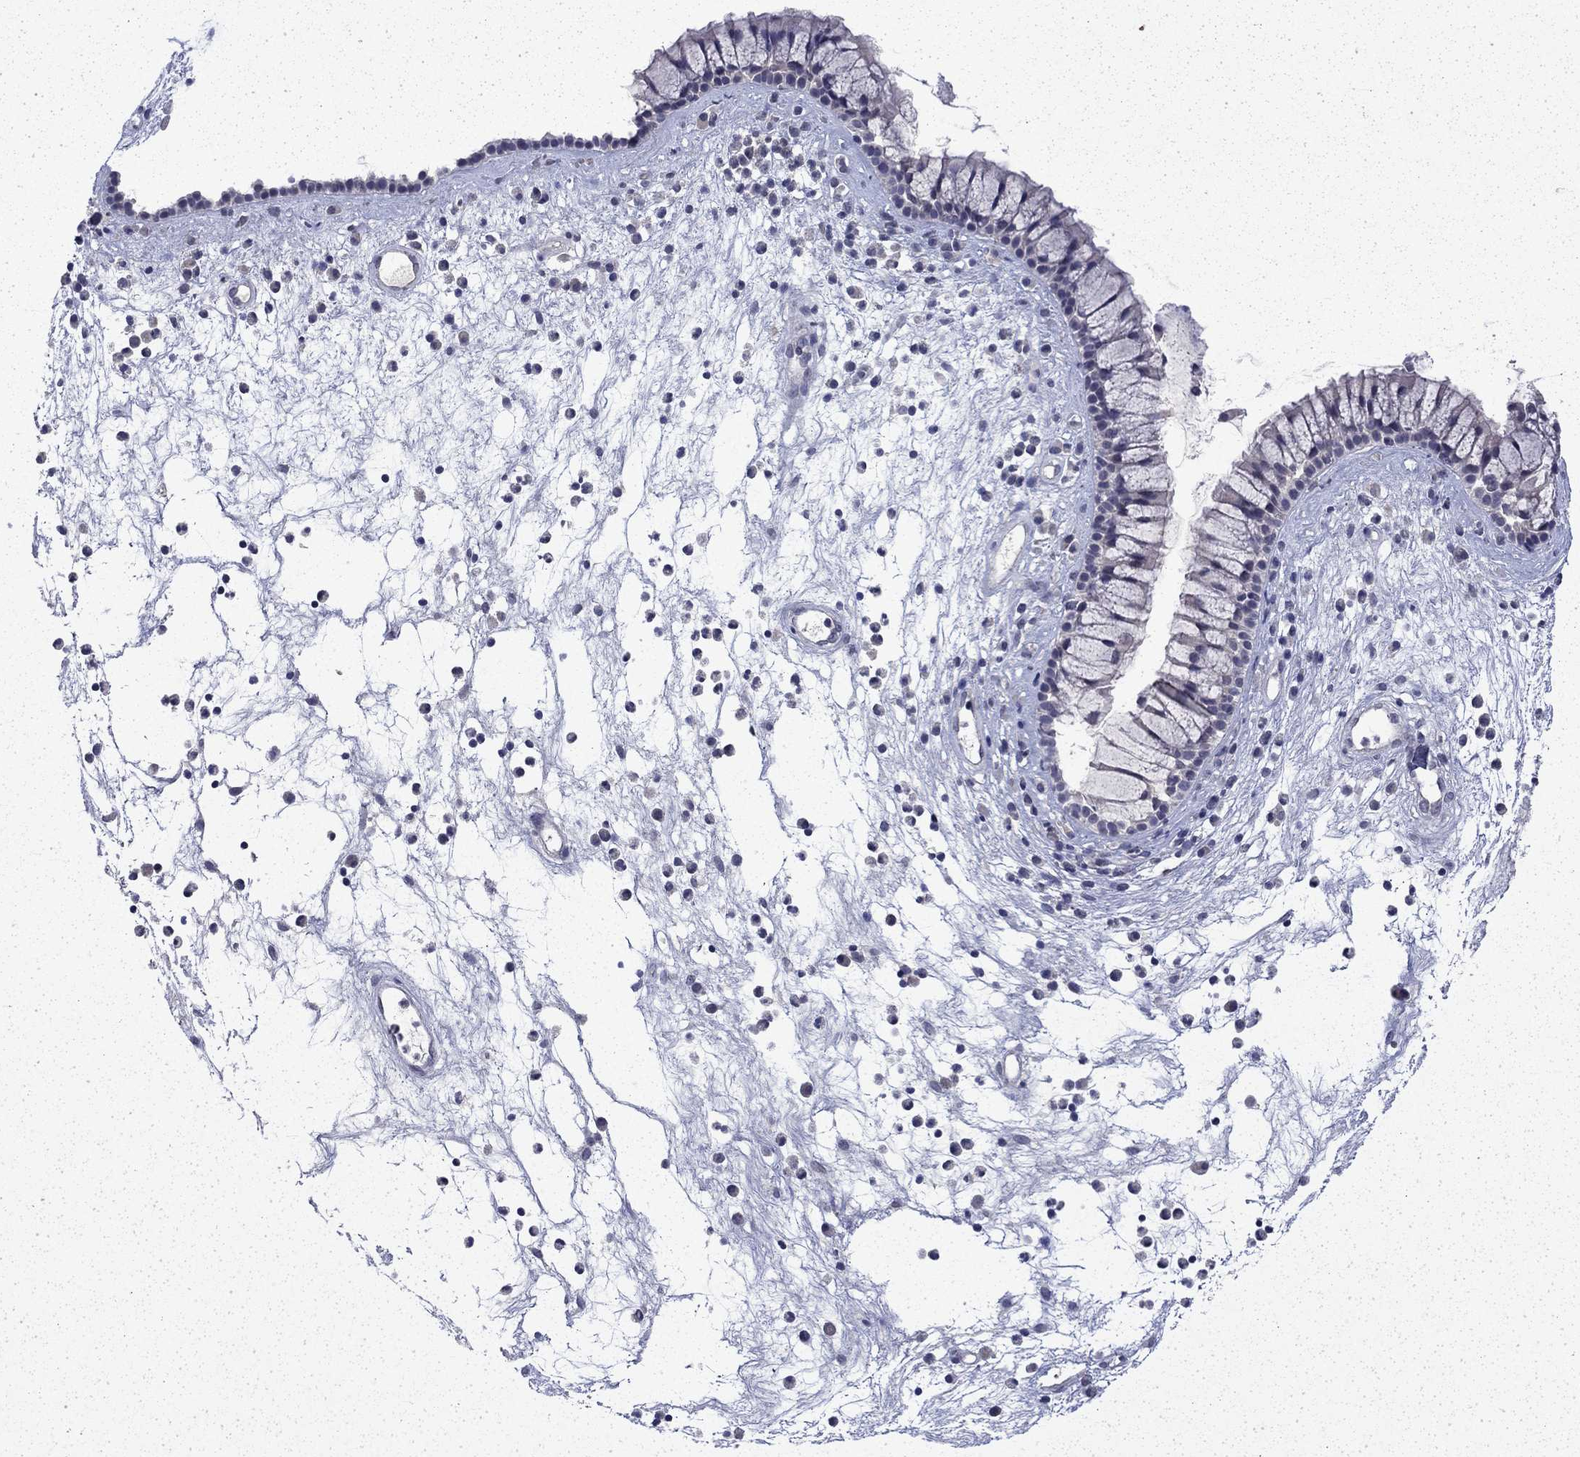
{"staining": {"intensity": "negative", "quantity": "none", "location": "none"}, "tissue": "nasopharynx", "cell_type": "Respiratory epithelial cells", "image_type": "normal", "snomed": [{"axis": "morphology", "description": "Normal tissue, NOS"}, {"axis": "topography", "description": "Nasopharynx"}], "caption": "High magnification brightfield microscopy of benign nasopharynx stained with DAB (3,3'-diaminobenzidine) (brown) and counterstained with hematoxylin (blue): respiratory epithelial cells show no significant staining. Nuclei are stained in blue.", "gene": "CHAT", "patient": {"sex": "male", "age": 77}}